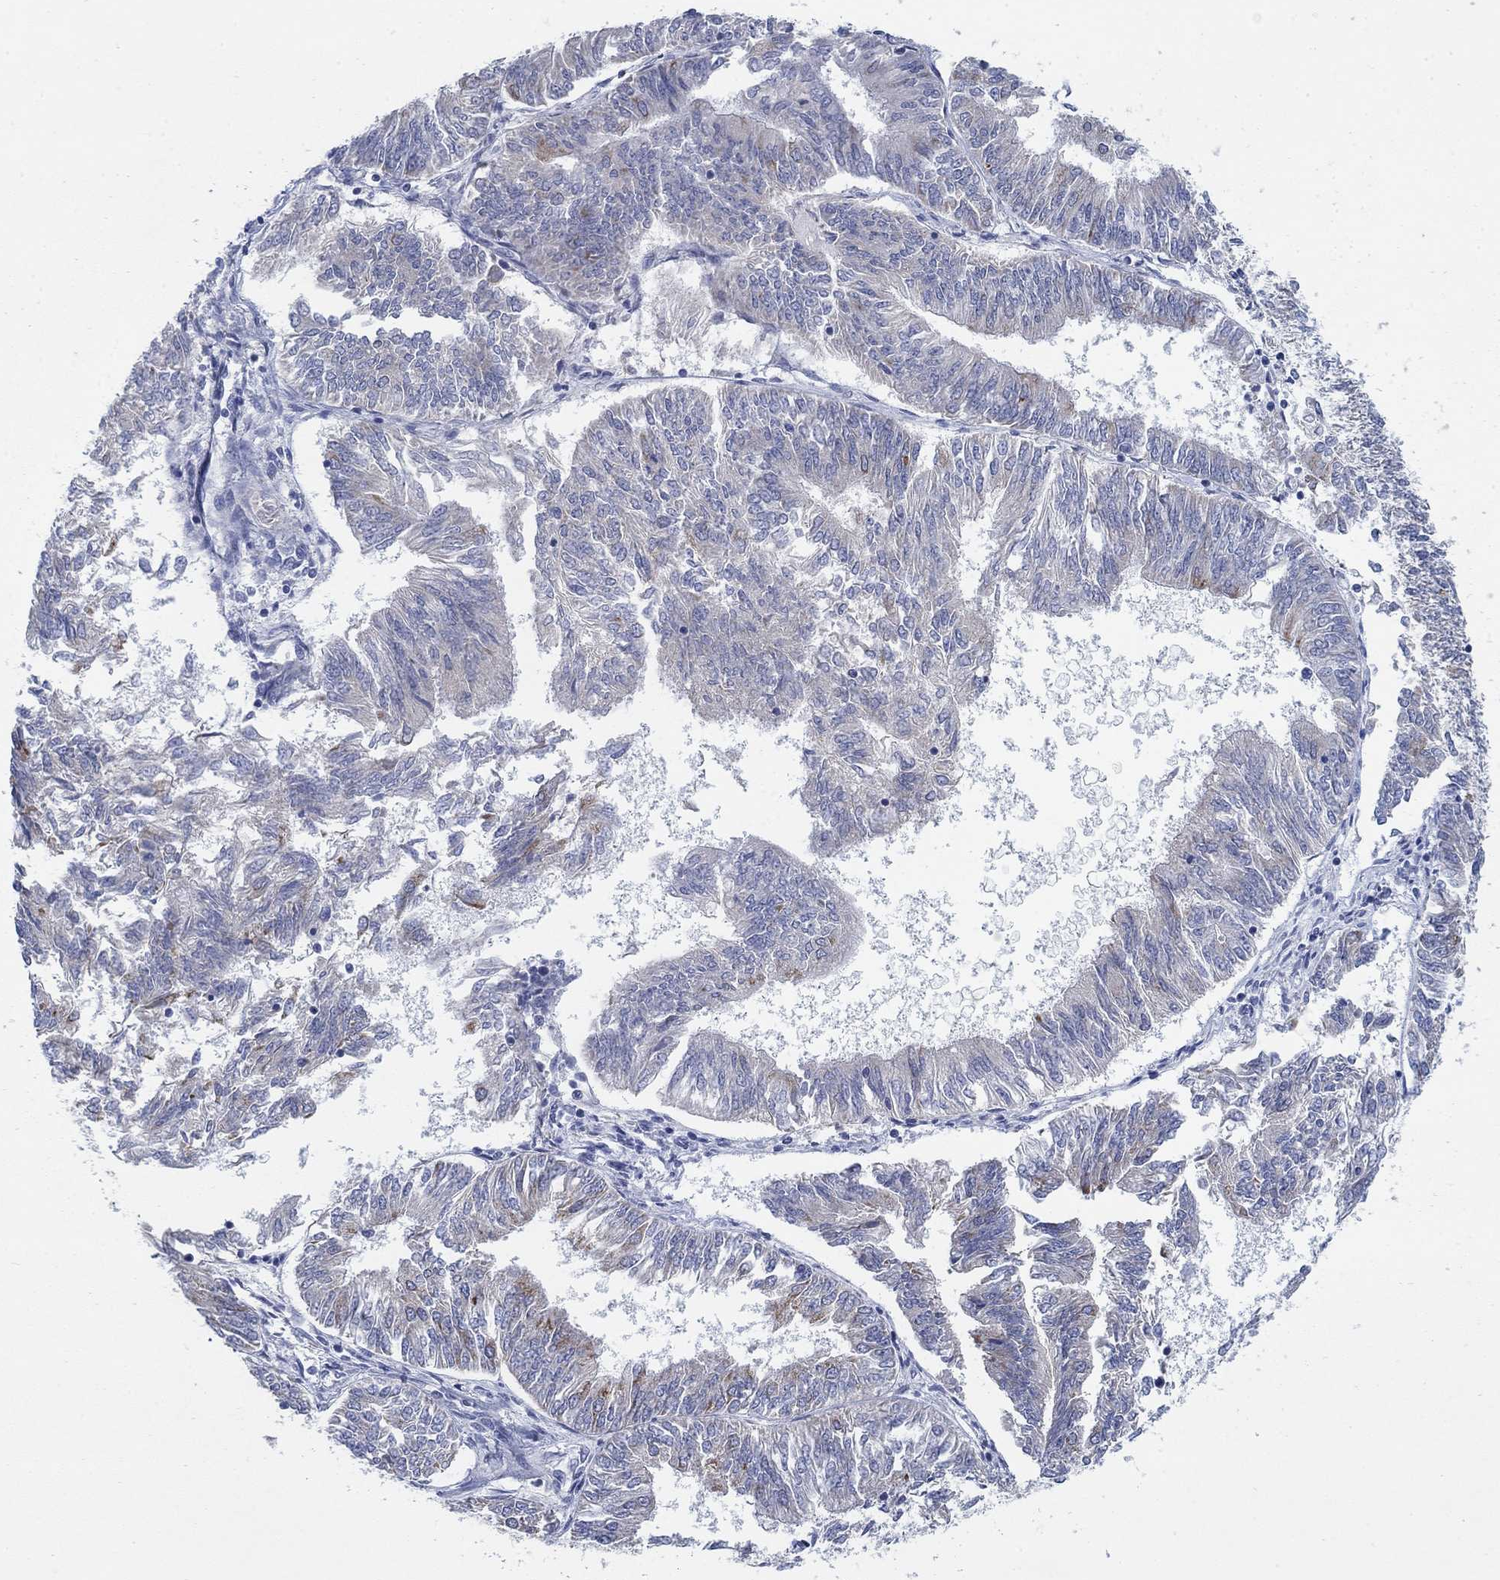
{"staining": {"intensity": "weak", "quantity": "<25%", "location": "cytoplasmic/membranous"}, "tissue": "endometrial cancer", "cell_type": "Tumor cells", "image_type": "cancer", "snomed": [{"axis": "morphology", "description": "Adenocarcinoma, NOS"}, {"axis": "topography", "description": "Endometrium"}], "caption": "An immunohistochemistry photomicrograph of endometrial cancer is shown. There is no staining in tumor cells of endometrial cancer.", "gene": "SCCPDH", "patient": {"sex": "female", "age": 58}}